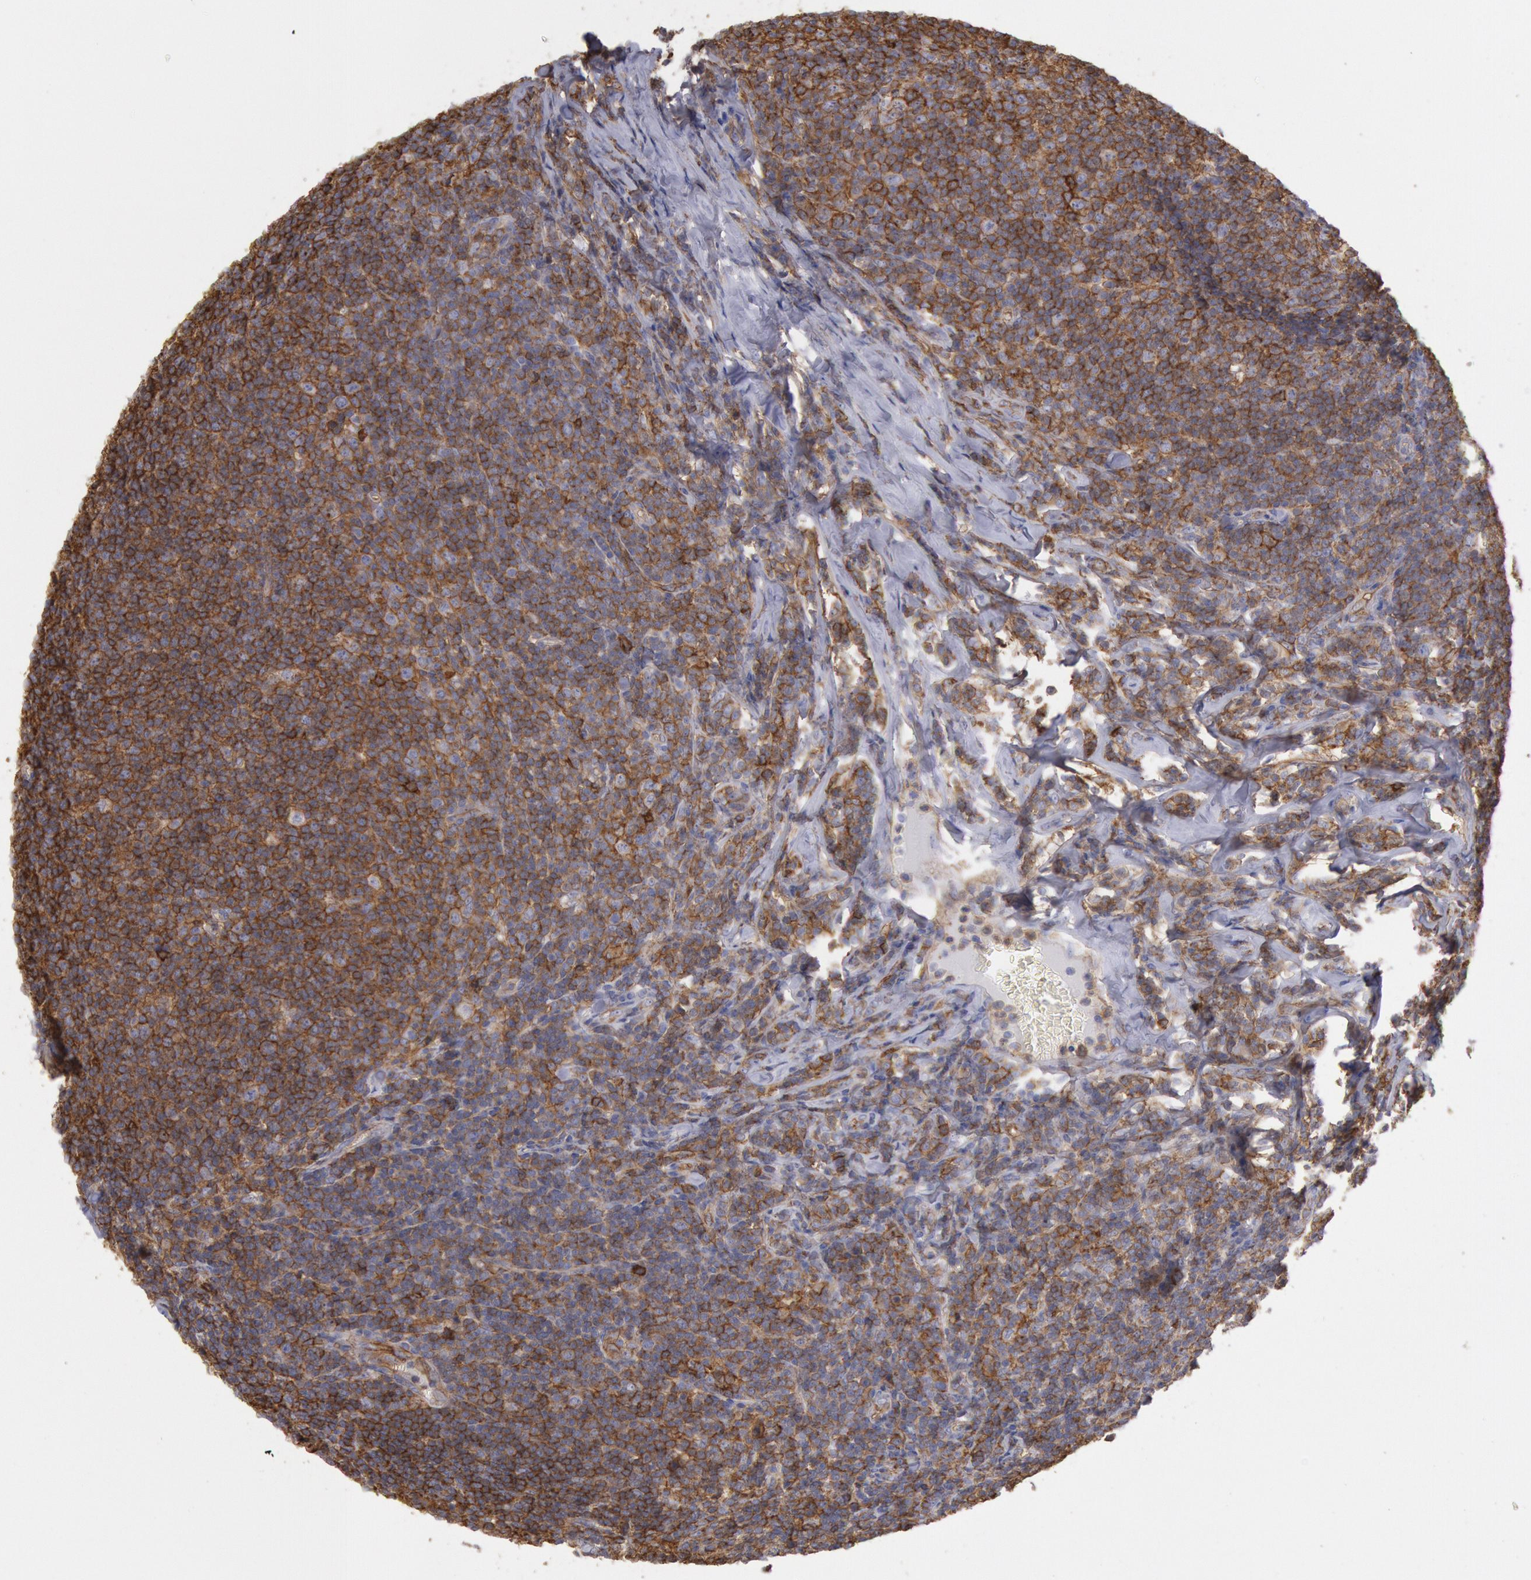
{"staining": {"intensity": "strong", "quantity": ">75%", "location": "cytoplasmic/membranous"}, "tissue": "lymphoma", "cell_type": "Tumor cells", "image_type": "cancer", "snomed": [{"axis": "morphology", "description": "Malignant lymphoma, non-Hodgkin's type, Low grade"}, {"axis": "topography", "description": "Lymph node"}], "caption": "Immunohistochemistry micrograph of malignant lymphoma, non-Hodgkin's type (low-grade) stained for a protein (brown), which exhibits high levels of strong cytoplasmic/membranous staining in about >75% of tumor cells.", "gene": "SNAP23", "patient": {"sex": "male", "age": 74}}